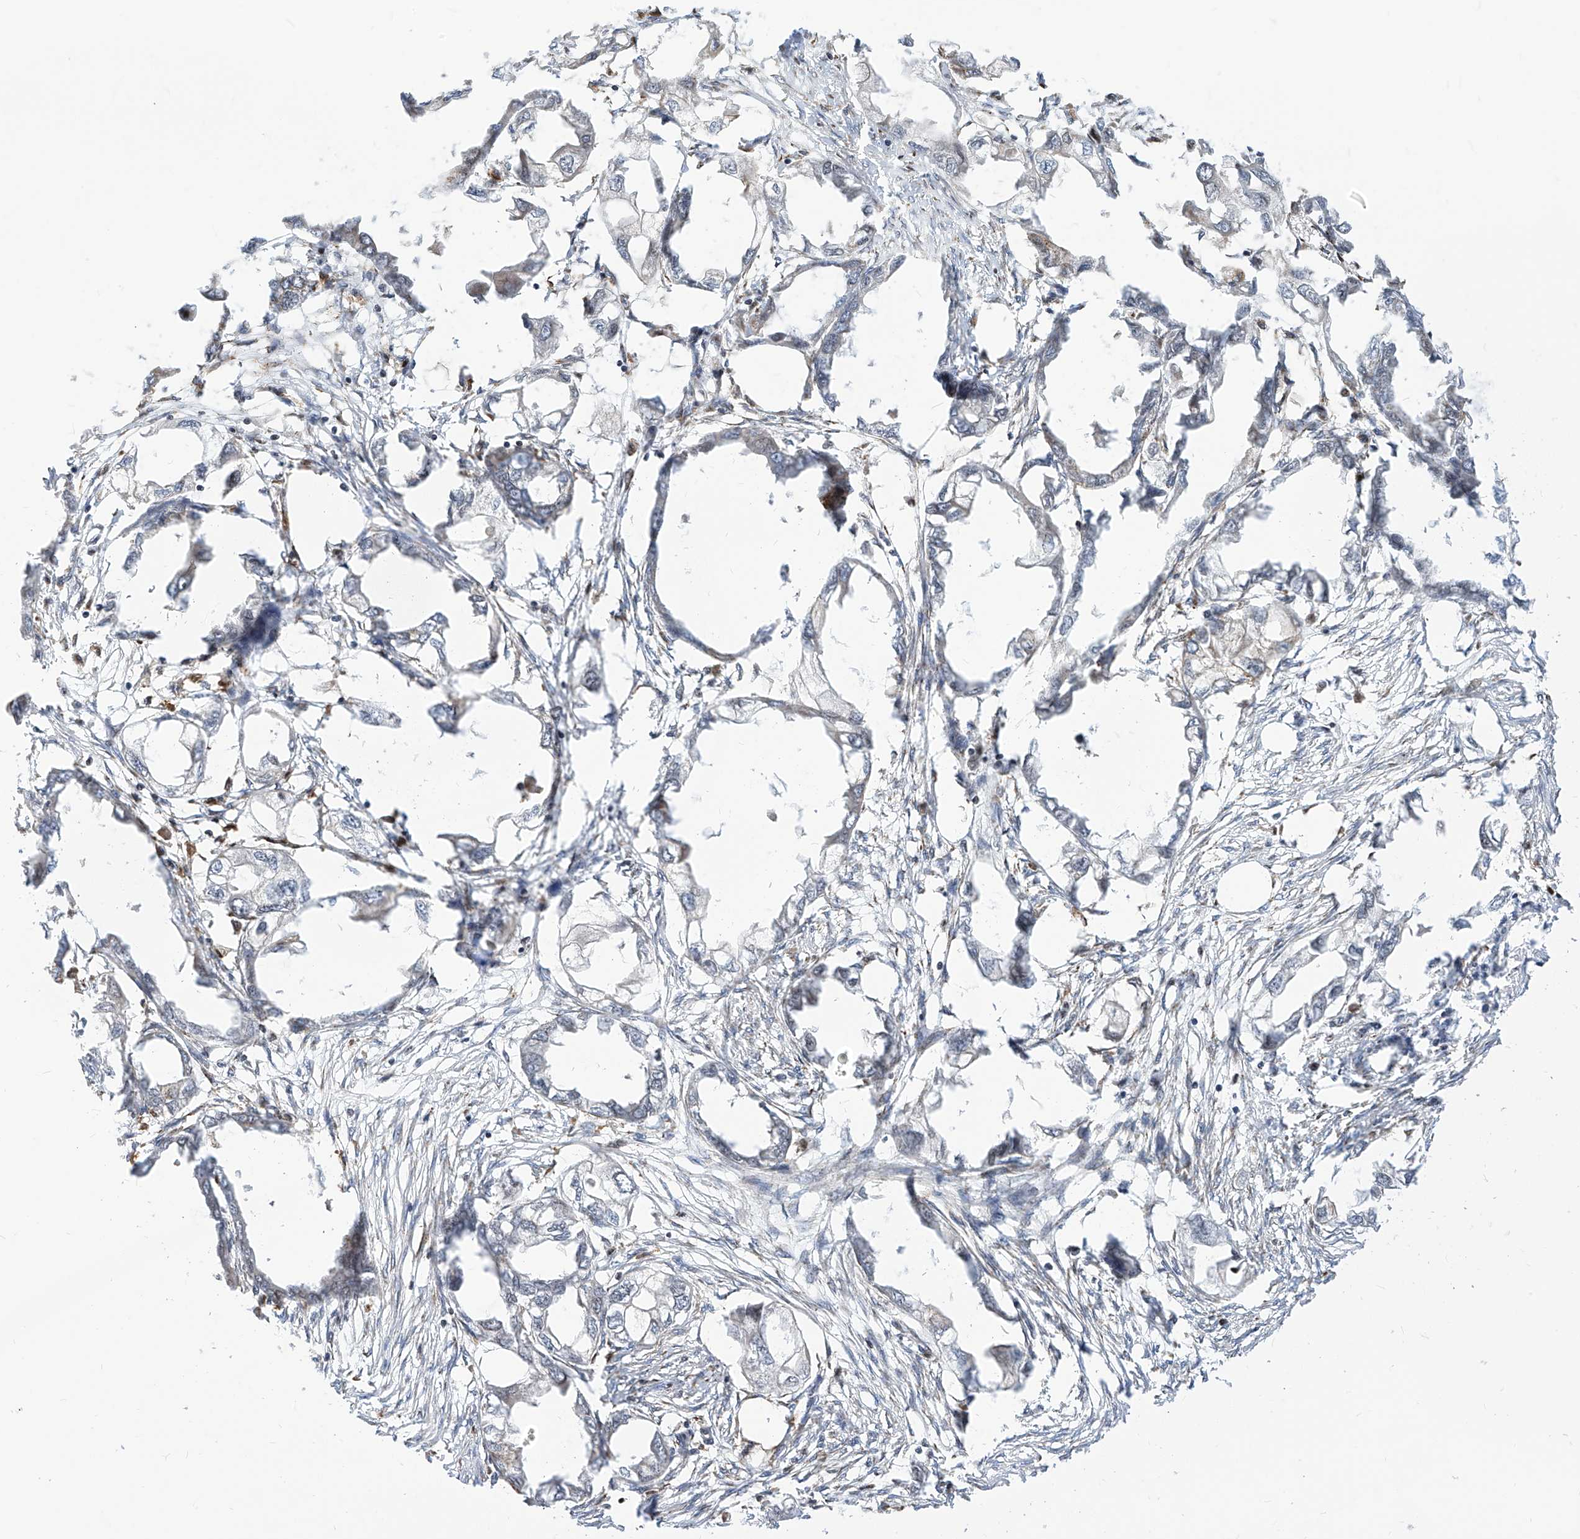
{"staining": {"intensity": "negative", "quantity": "none", "location": "none"}, "tissue": "endometrial cancer", "cell_type": "Tumor cells", "image_type": "cancer", "snomed": [{"axis": "morphology", "description": "Adenocarcinoma, NOS"}, {"axis": "morphology", "description": "Adenocarcinoma, metastatic, NOS"}, {"axis": "topography", "description": "Adipose tissue"}, {"axis": "topography", "description": "Endometrium"}], "caption": "Endometrial cancer (metastatic adenocarcinoma) stained for a protein using immunohistochemistry demonstrates no staining tumor cells.", "gene": "TTLL8", "patient": {"sex": "female", "age": 67}}